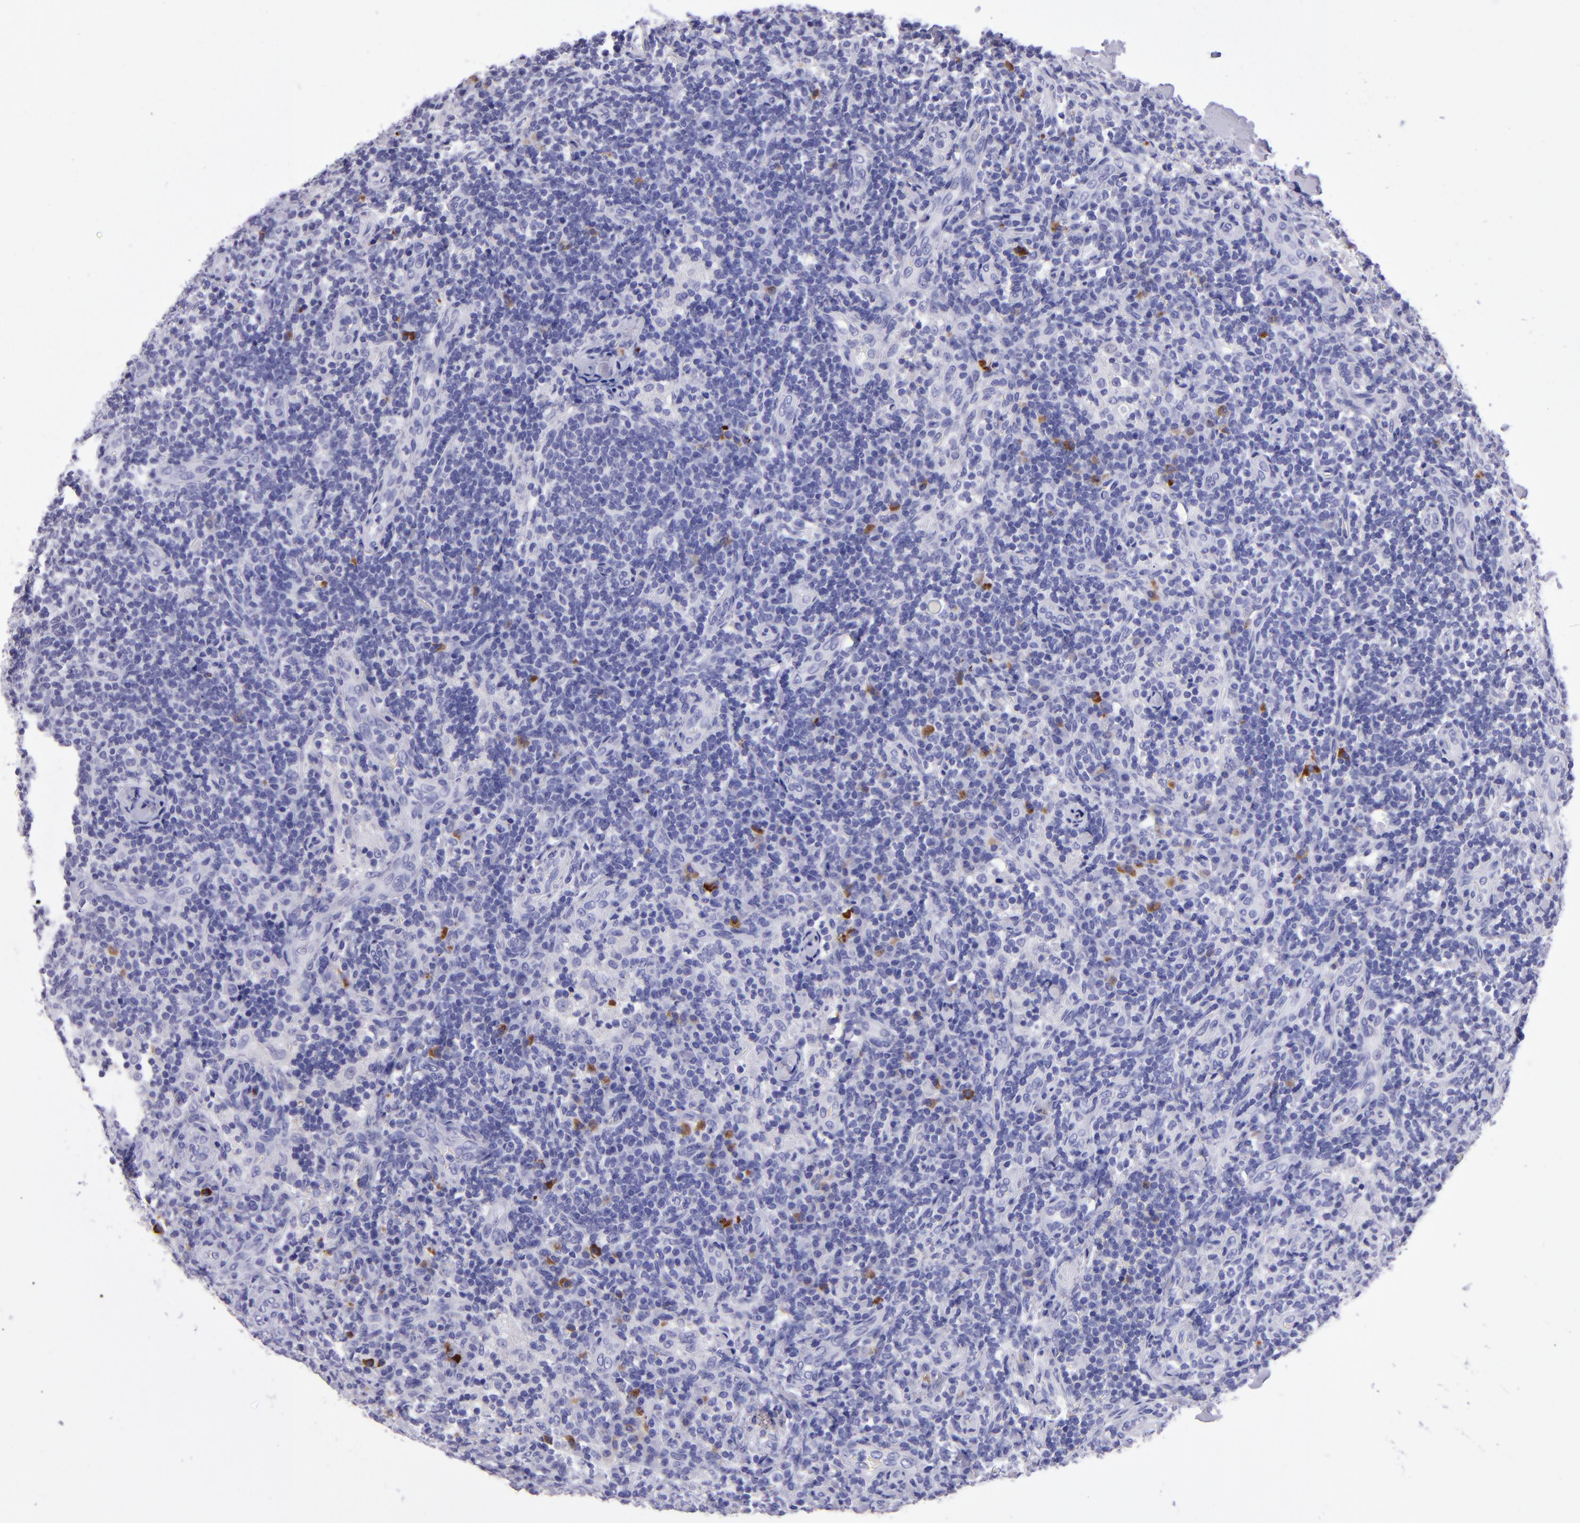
{"staining": {"intensity": "moderate", "quantity": "<25%", "location": "cytoplasmic/membranous"}, "tissue": "lymph node", "cell_type": "Non-germinal center cells", "image_type": "normal", "snomed": [{"axis": "morphology", "description": "Normal tissue, NOS"}, {"axis": "morphology", "description": "Inflammation, NOS"}, {"axis": "topography", "description": "Lymph node"}], "caption": "The photomicrograph demonstrates staining of unremarkable lymph node, revealing moderate cytoplasmic/membranous protein positivity (brown color) within non-germinal center cells.", "gene": "TYRP1", "patient": {"sex": "male", "age": 46}}